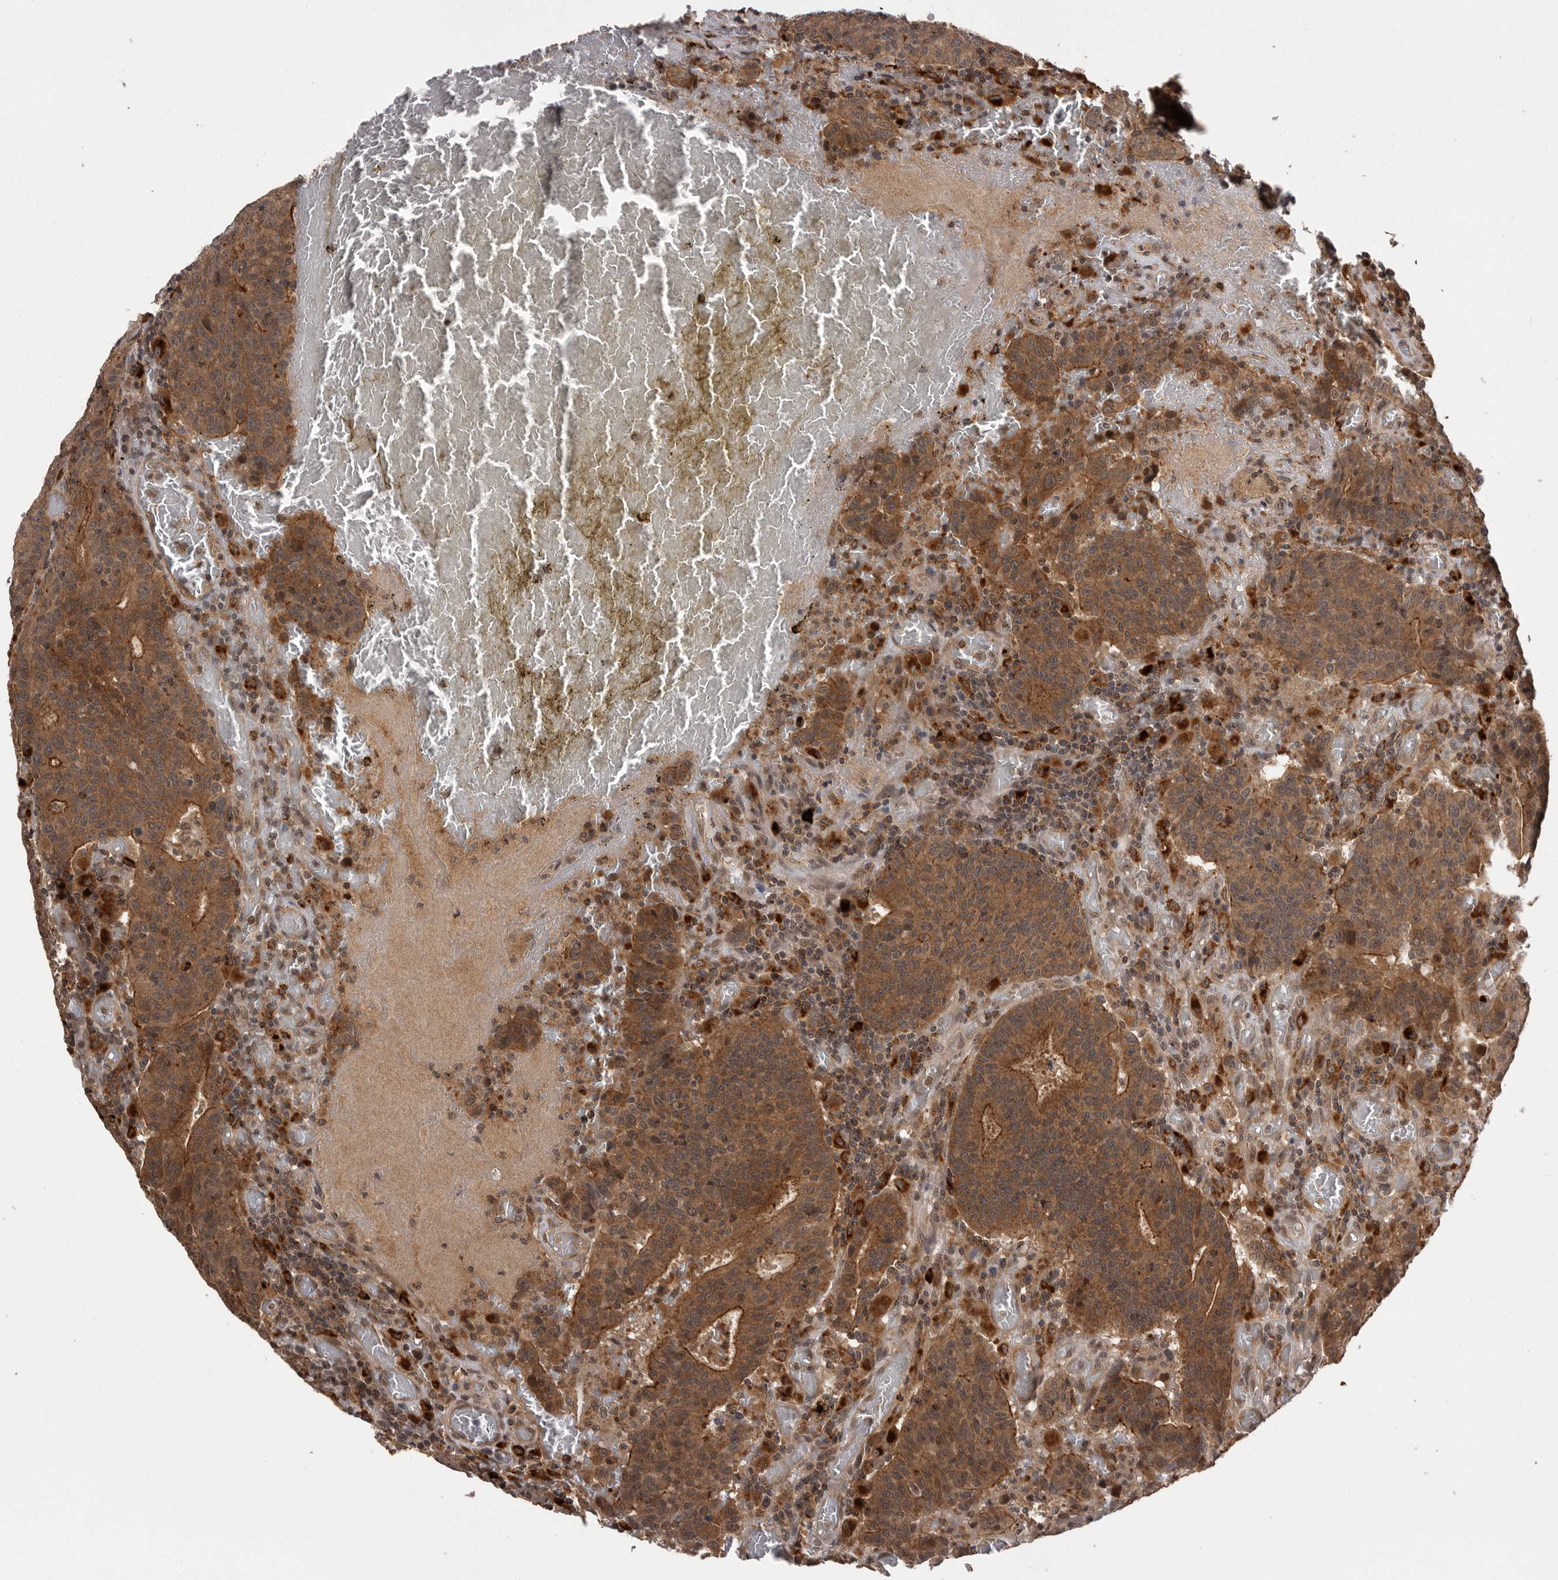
{"staining": {"intensity": "moderate", "quantity": ">75%", "location": "cytoplasmic/membranous"}, "tissue": "colorectal cancer", "cell_type": "Tumor cells", "image_type": "cancer", "snomed": [{"axis": "morphology", "description": "Adenocarcinoma, NOS"}, {"axis": "topography", "description": "Colon"}], "caption": "Immunohistochemistry (IHC) micrograph of colorectal adenocarcinoma stained for a protein (brown), which reveals medium levels of moderate cytoplasmic/membranous positivity in about >75% of tumor cells.", "gene": "AOAH", "patient": {"sex": "female", "age": 75}}